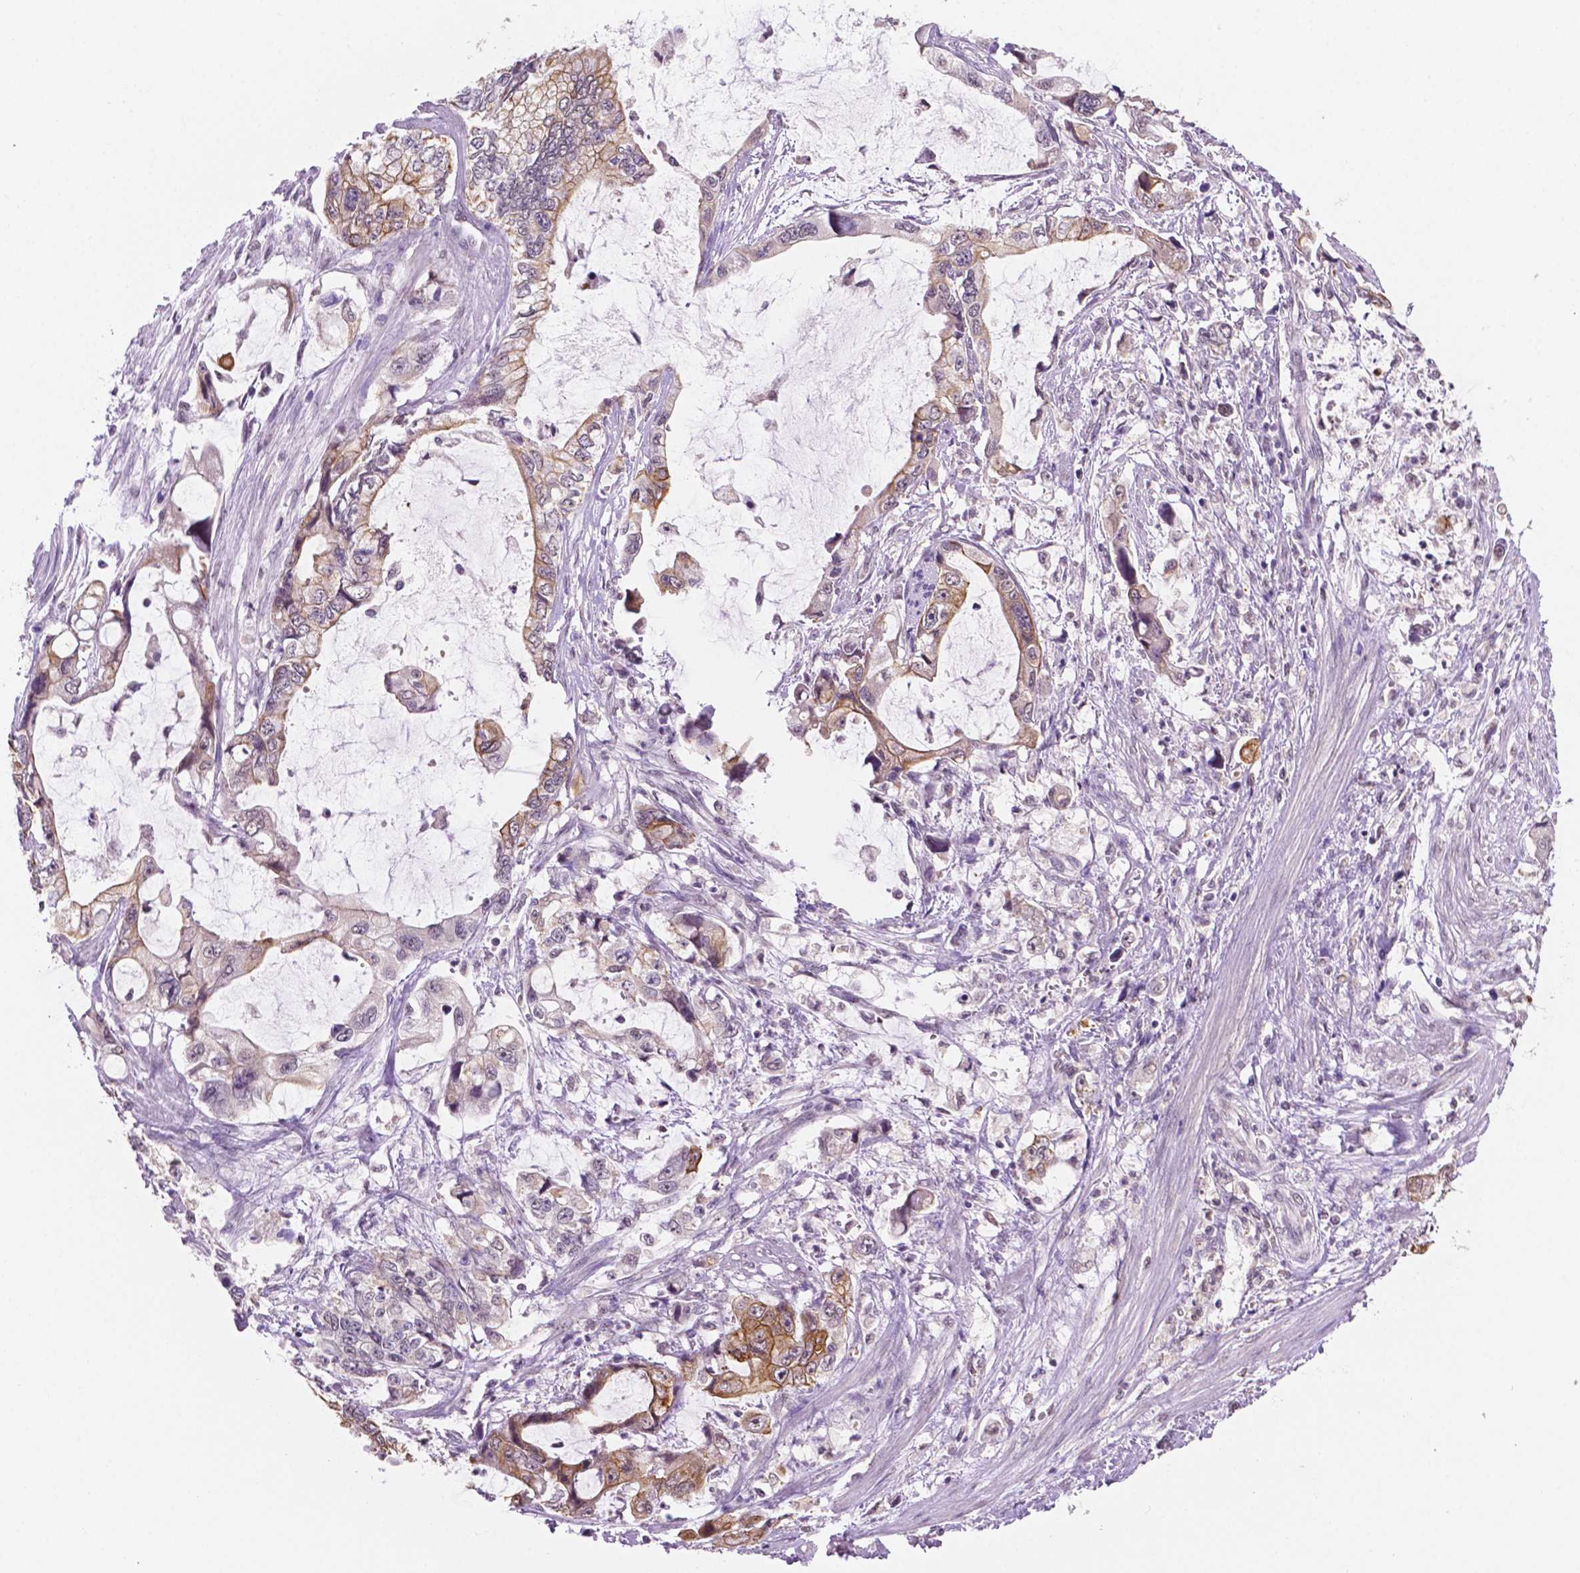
{"staining": {"intensity": "weak", "quantity": ">75%", "location": "cytoplasmic/membranous"}, "tissue": "stomach cancer", "cell_type": "Tumor cells", "image_type": "cancer", "snomed": [{"axis": "morphology", "description": "Adenocarcinoma, NOS"}, {"axis": "topography", "description": "Pancreas"}, {"axis": "topography", "description": "Stomach, upper"}, {"axis": "topography", "description": "Stomach"}], "caption": "This is an image of immunohistochemistry staining of stomach adenocarcinoma, which shows weak expression in the cytoplasmic/membranous of tumor cells.", "gene": "SHLD3", "patient": {"sex": "male", "age": 77}}